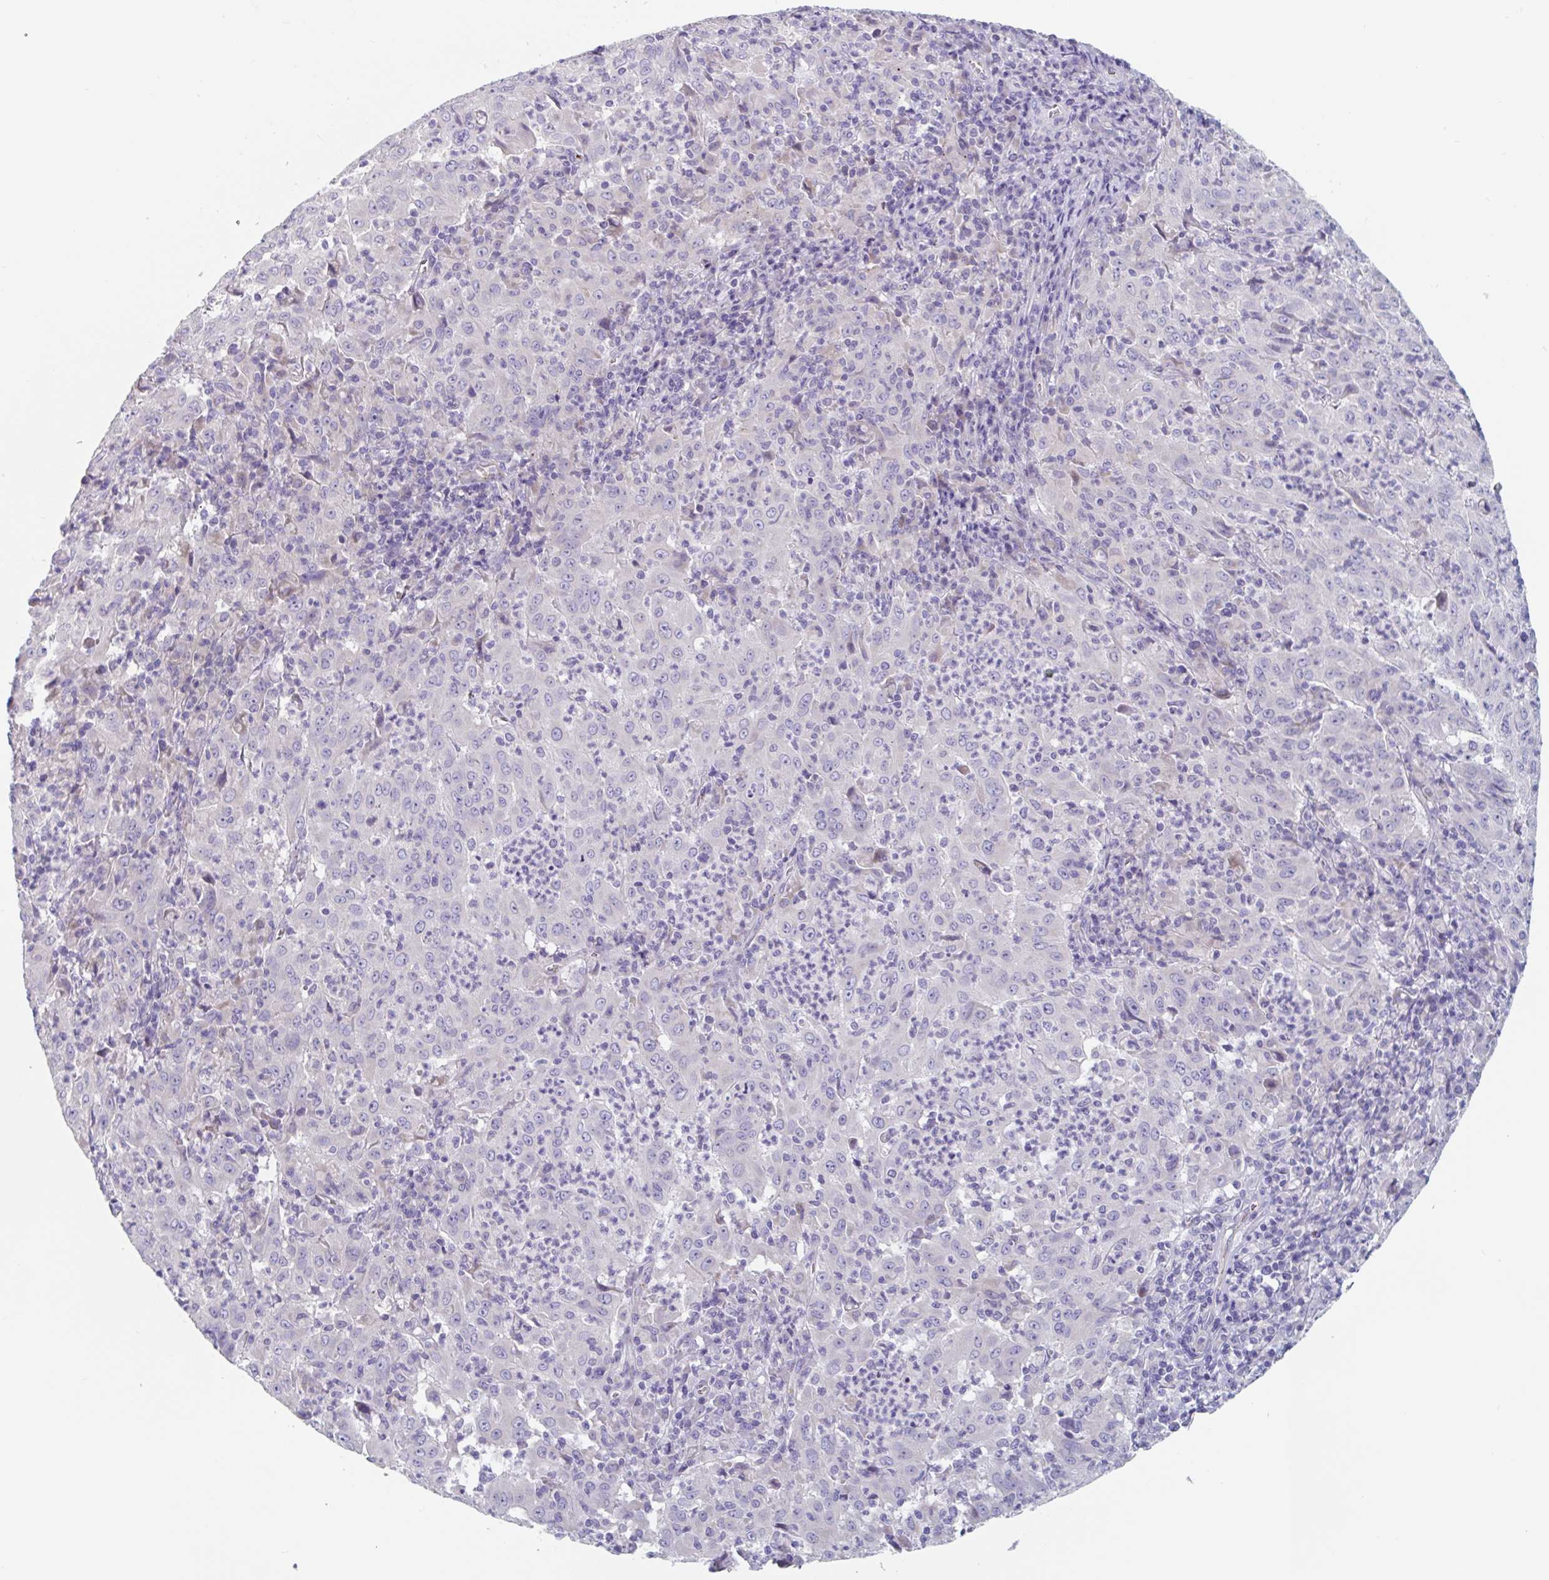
{"staining": {"intensity": "negative", "quantity": "none", "location": "none"}, "tissue": "pancreatic cancer", "cell_type": "Tumor cells", "image_type": "cancer", "snomed": [{"axis": "morphology", "description": "Adenocarcinoma, NOS"}, {"axis": "topography", "description": "Pancreas"}], "caption": "A micrograph of human pancreatic adenocarcinoma is negative for staining in tumor cells.", "gene": "ABHD16A", "patient": {"sex": "male", "age": 63}}